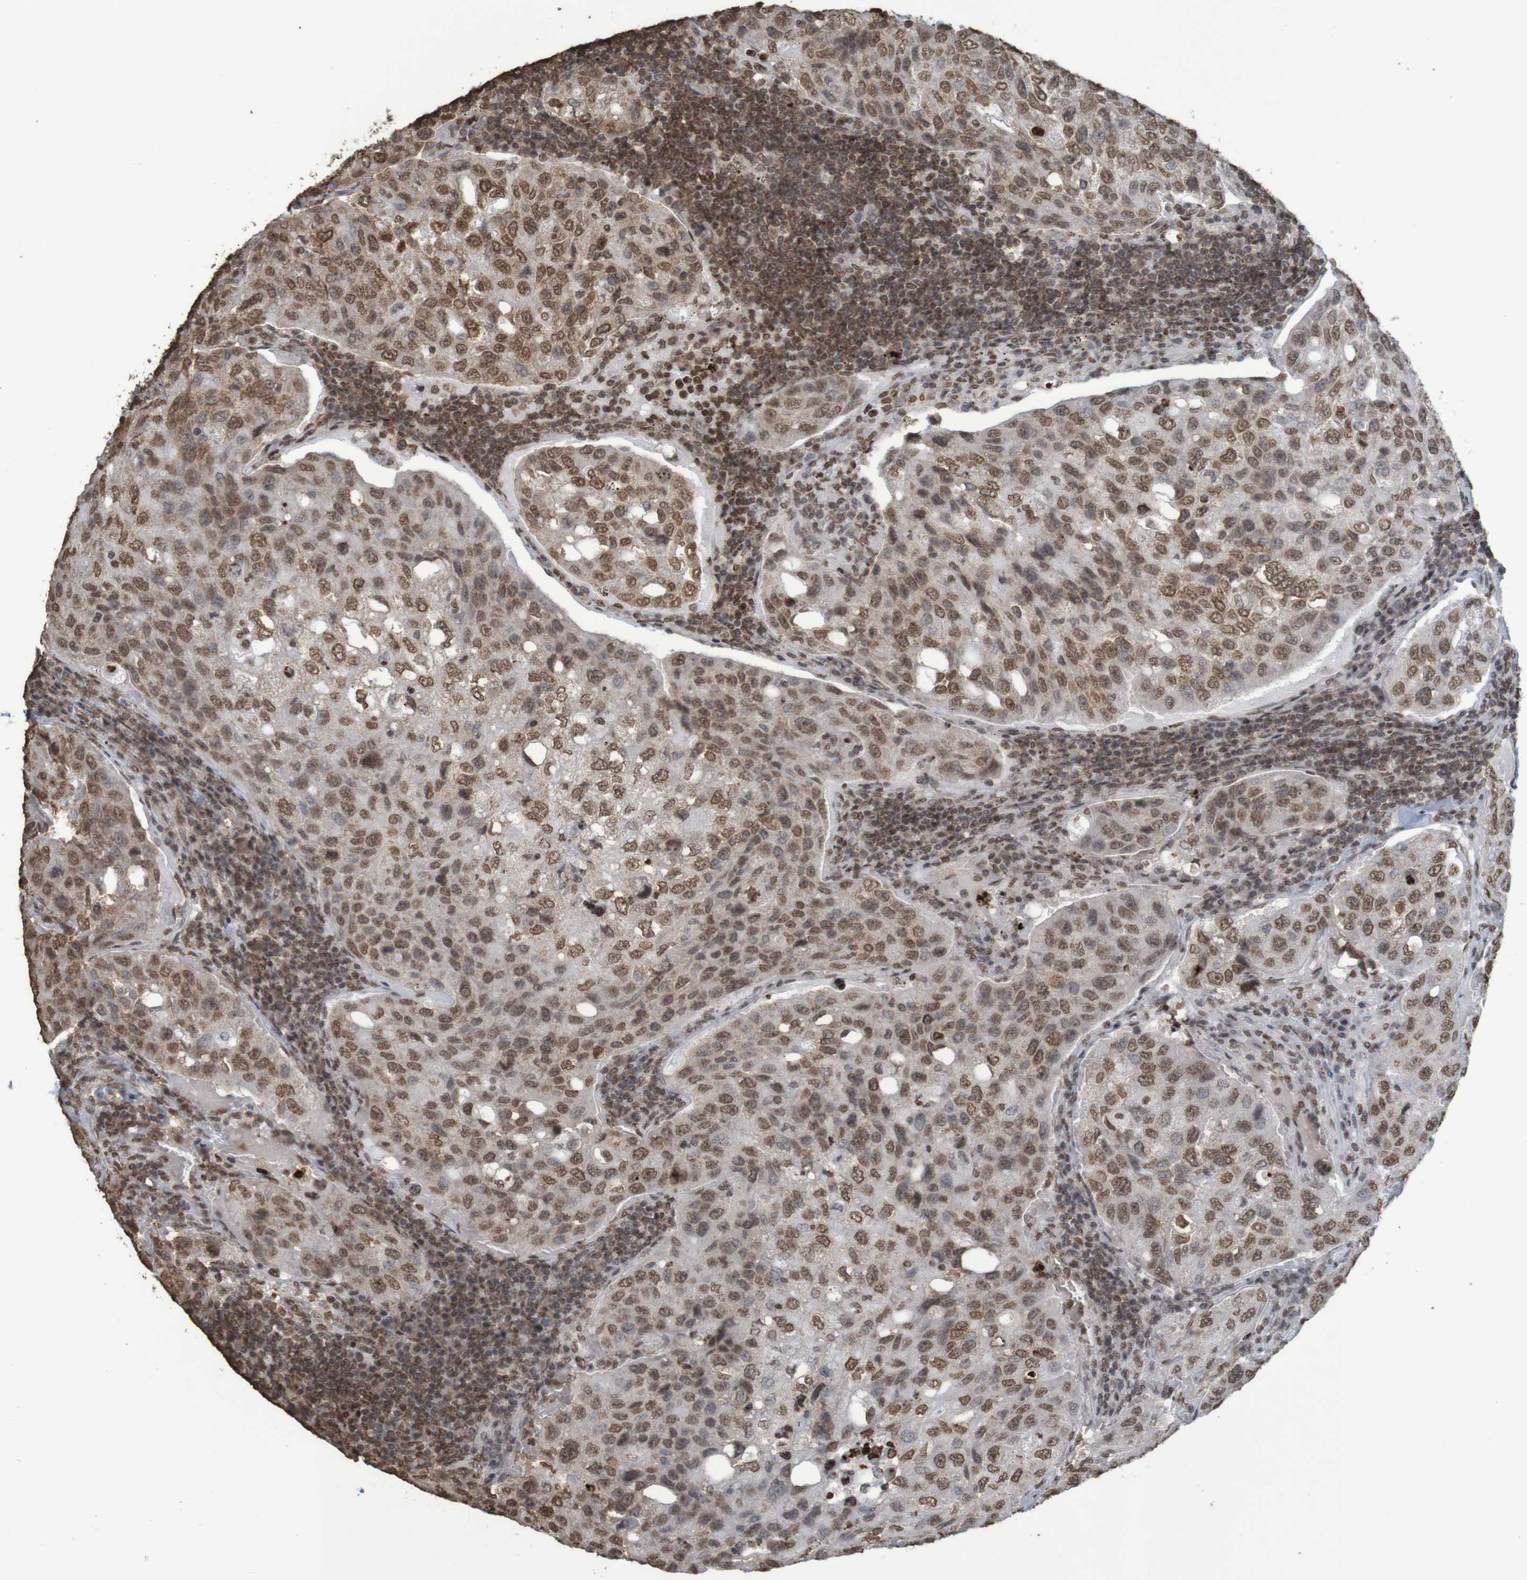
{"staining": {"intensity": "moderate", "quantity": ">75%", "location": "cytoplasmic/membranous,nuclear"}, "tissue": "urothelial cancer", "cell_type": "Tumor cells", "image_type": "cancer", "snomed": [{"axis": "morphology", "description": "Urothelial carcinoma, High grade"}, {"axis": "topography", "description": "Lymph node"}, {"axis": "topography", "description": "Urinary bladder"}], "caption": "Brown immunohistochemical staining in high-grade urothelial carcinoma shows moderate cytoplasmic/membranous and nuclear expression in approximately >75% of tumor cells. (DAB (3,3'-diaminobenzidine) IHC with brightfield microscopy, high magnification).", "gene": "GFI1", "patient": {"sex": "male", "age": 51}}